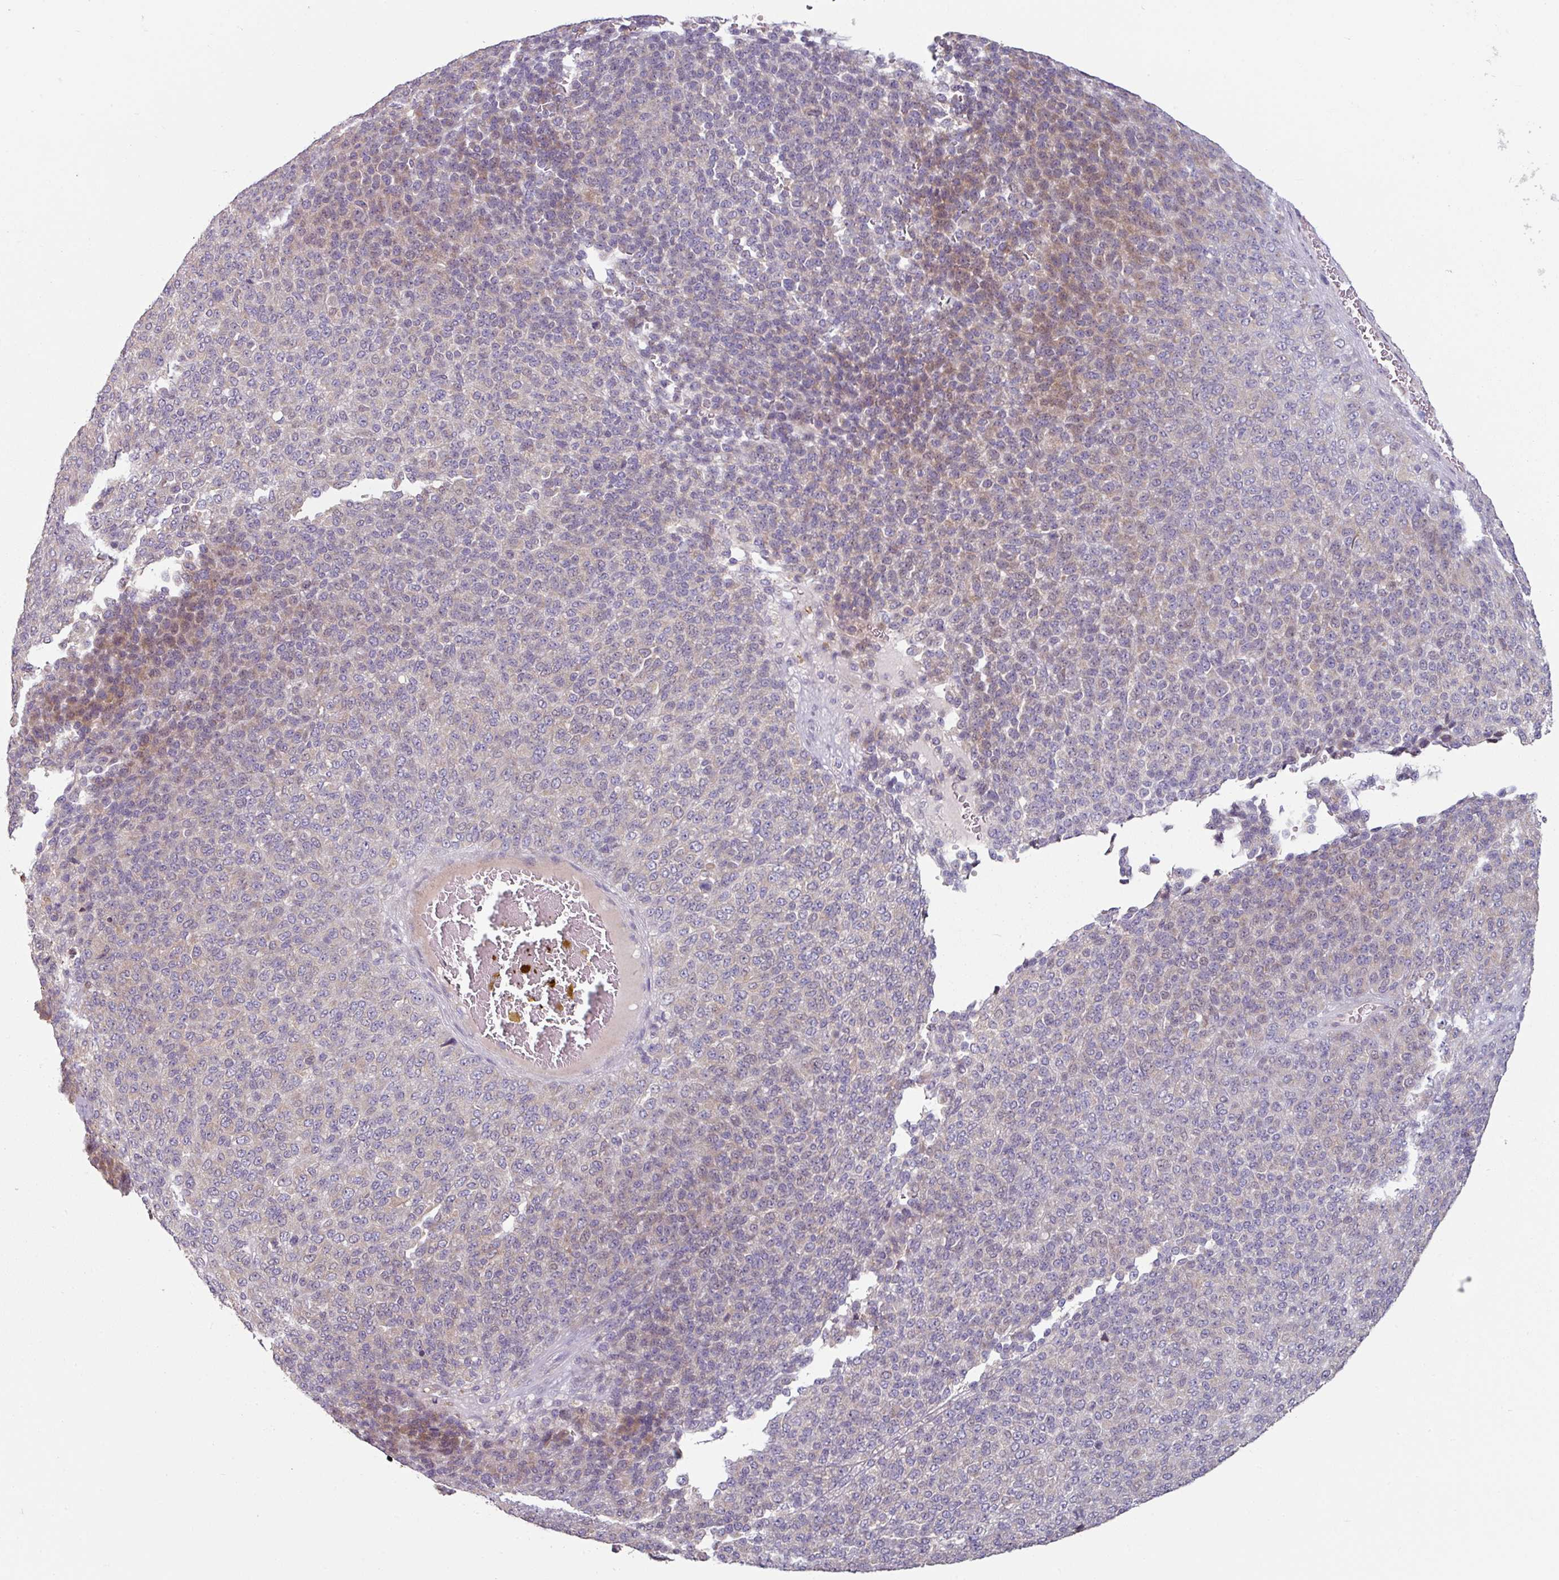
{"staining": {"intensity": "moderate", "quantity": "<25%", "location": "cytoplasmic/membranous"}, "tissue": "melanoma", "cell_type": "Tumor cells", "image_type": "cancer", "snomed": [{"axis": "morphology", "description": "Malignant melanoma, Metastatic site"}, {"axis": "topography", "description": "Brain"}], "caption": "High-magnification brightfield microscopy of melanoma stained with DAB (brown) and counterstained with hematoxylin (blue). tumor cells exhibit moderate cytoplasmic/membranous positivity is seen in approximately<25% of cells.", "gene": "MTMR14", "patient": {"sex": "female", "age": 56}}